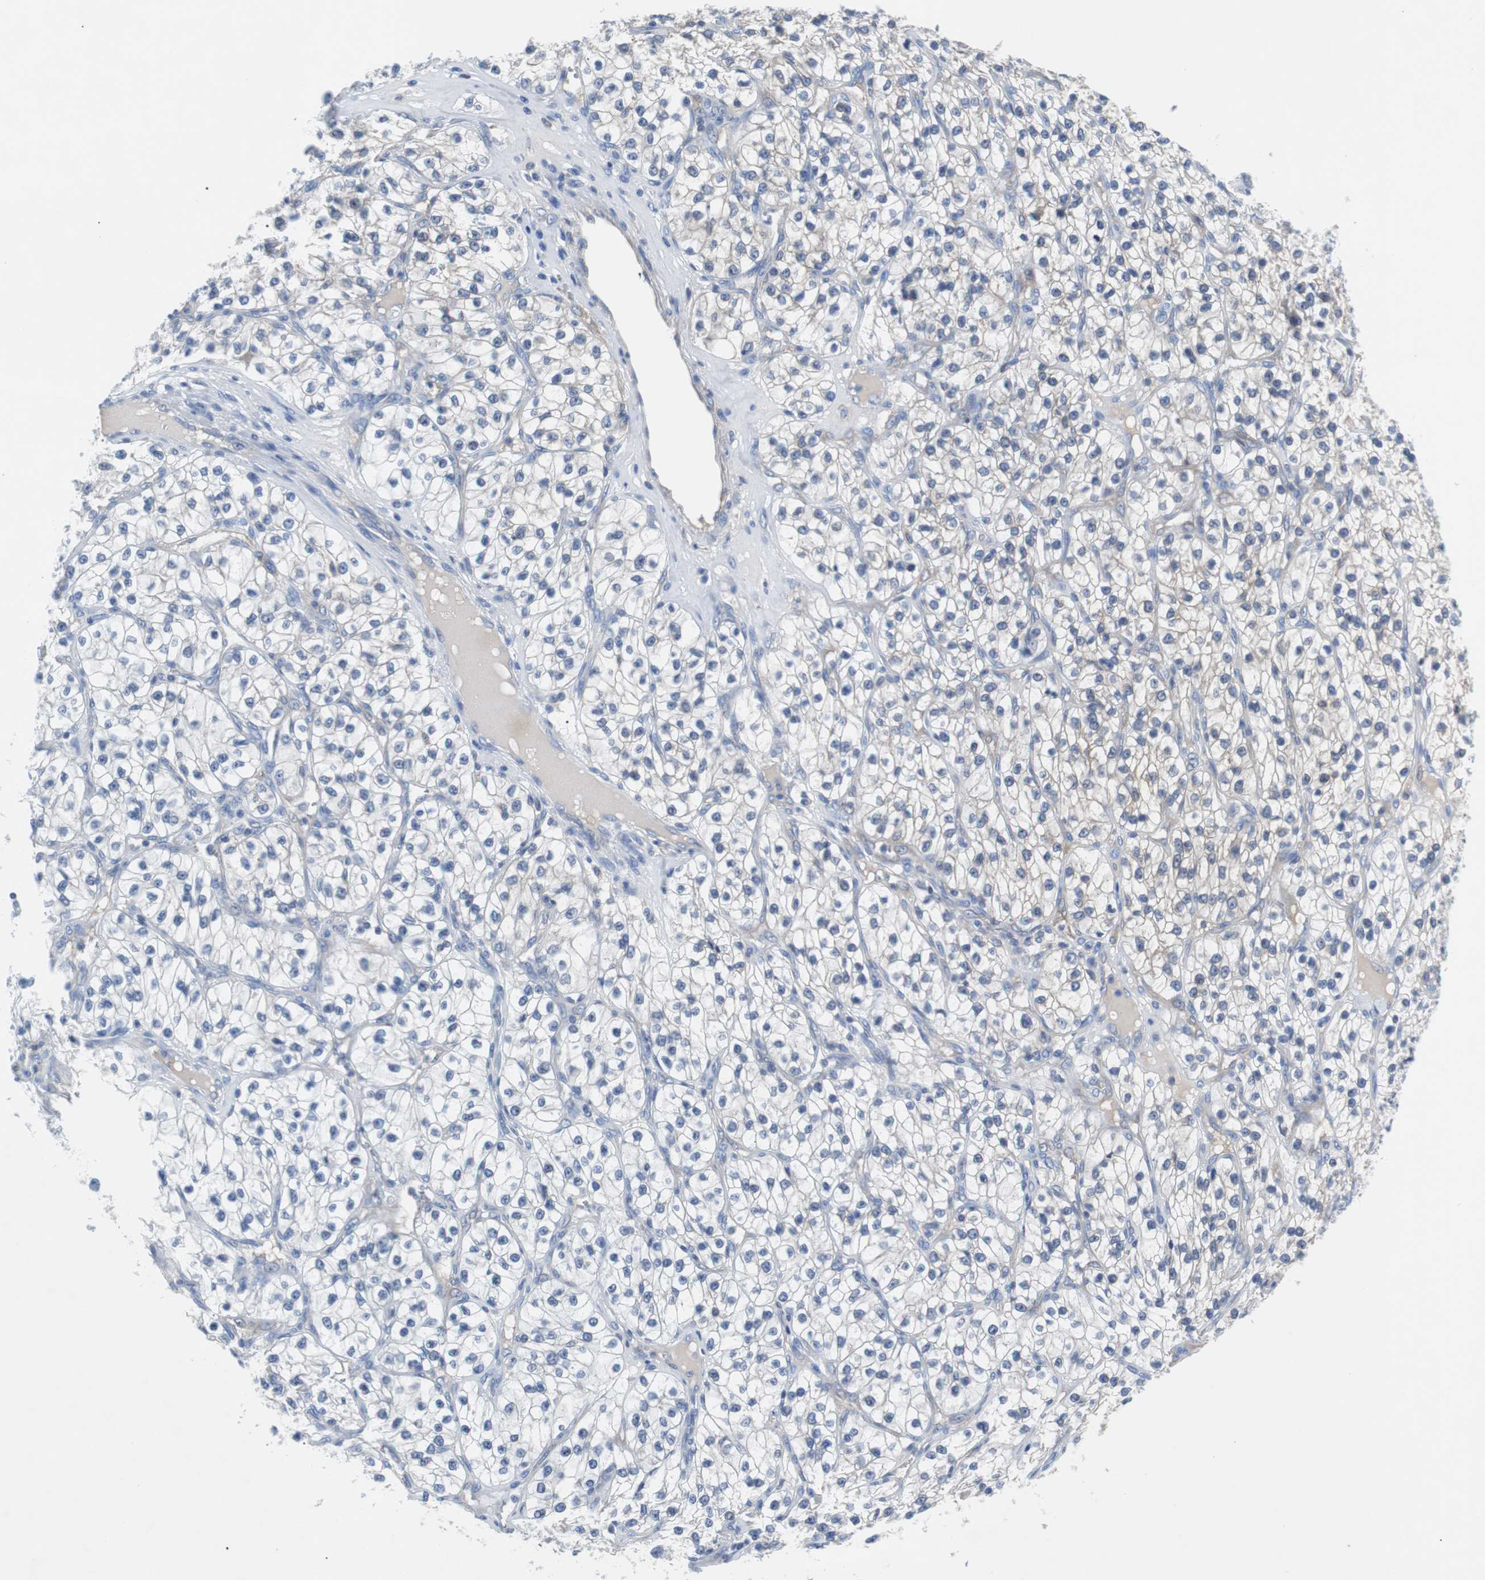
{"staining": {"intensity": "negative", "quantity": "none", "location": "none"}, "tissue": "renal cancer", "cell_type": "Tumor cells", "image_type": "cancer", "snomed": [{"axis": "morphology", "description": "Adenocarcinoma, NOS"}, {"axis": "topography", "description": "Kidney"}], "caption": "Immunohistochemical staining of renal adenocarcinoma shows no significant staining in tumor cells.", "gene": "EEF2K", "patient": {"sex": "female", "age": 57}}